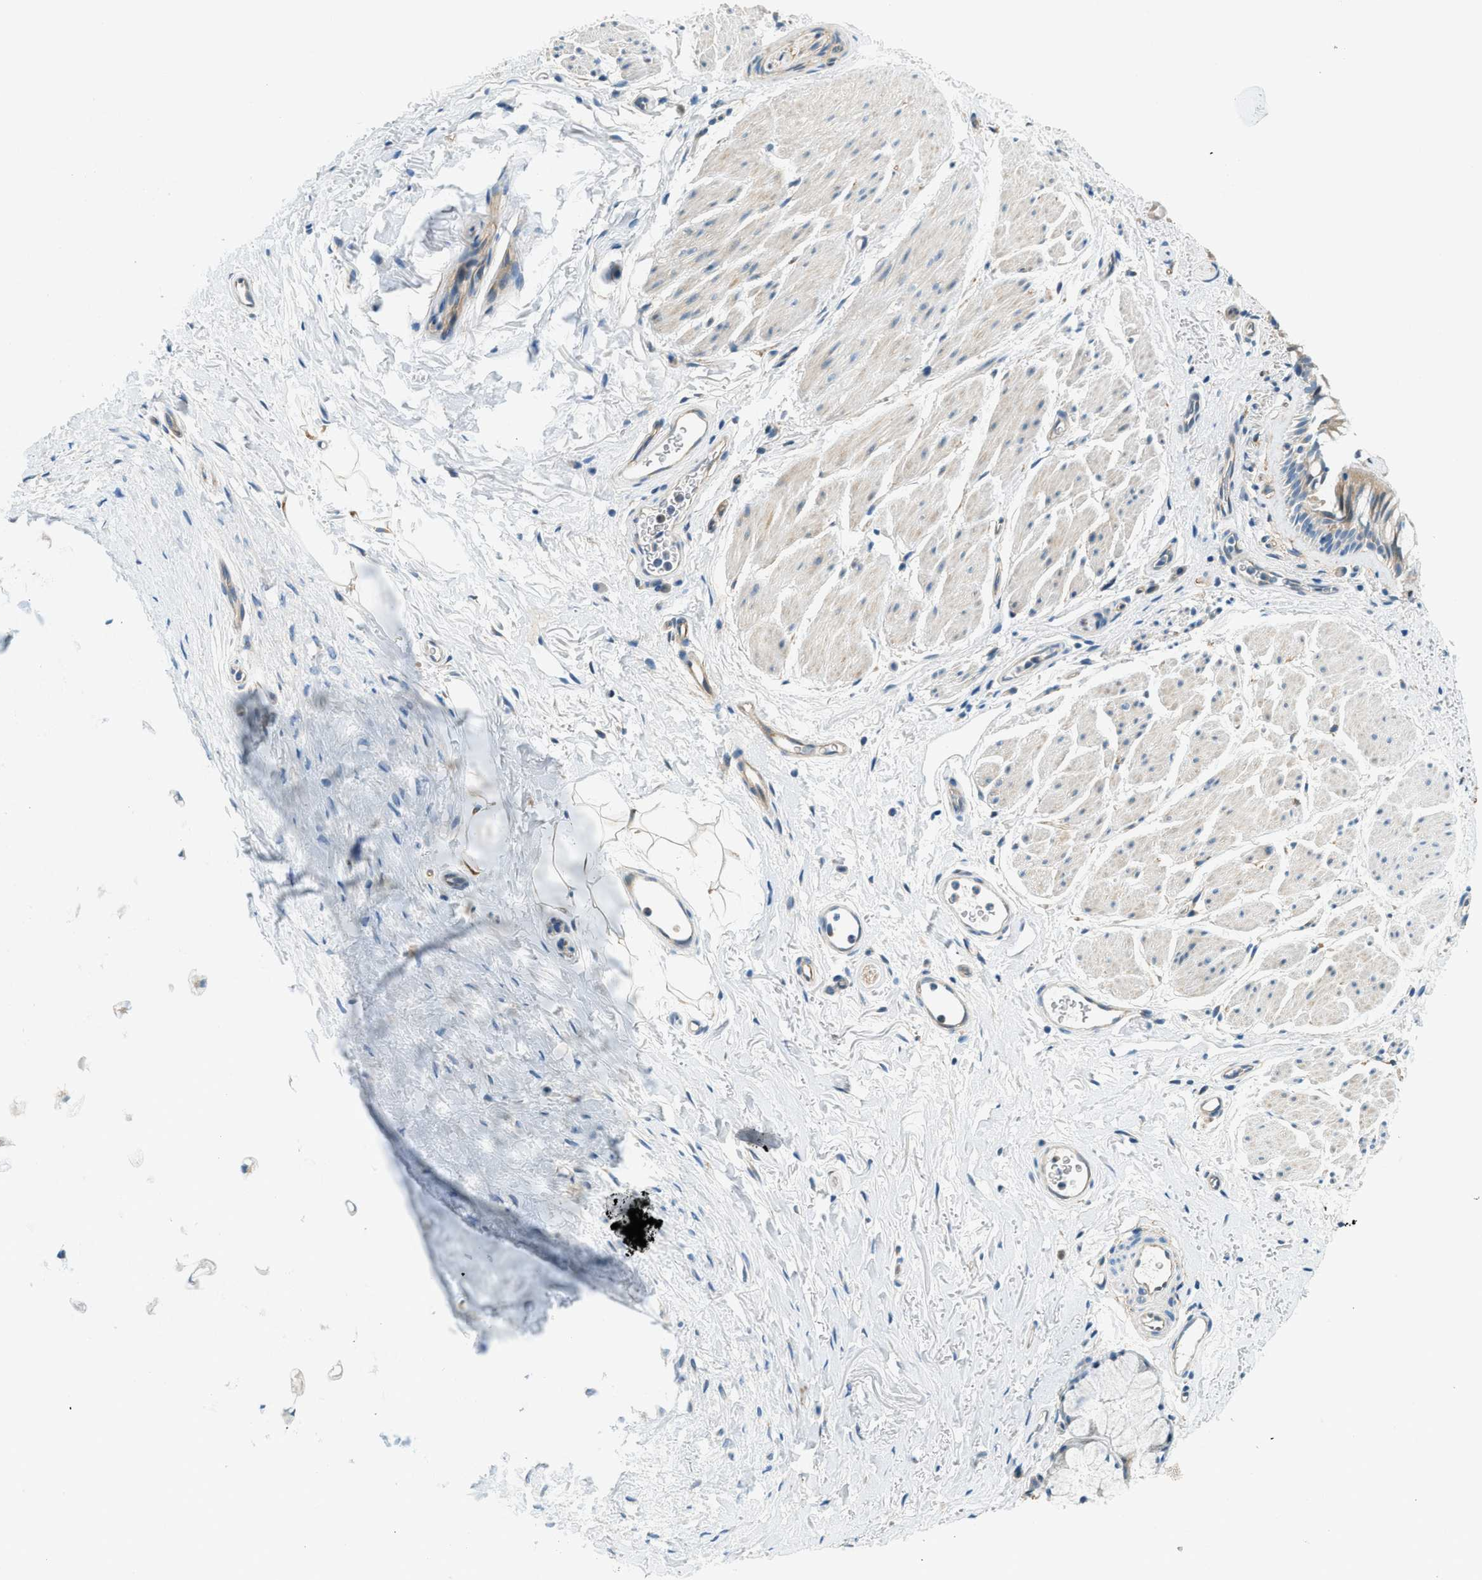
{"staining": {"intensity": "moderate", "quantity": ">75%", "location": "cytoplasmic/membranous"}, "tissue": "bronchus", "cell_type": "Respiratory epithelial cells", "image_type": "normal", "snomed": [{"axis": "morphology", "description": "Normal tissue, NOS"}, {"axis": "topography", "description": "Cartilage tissue"}, {"axis": "topography", "description": "Bronchus"}], "caption": "Respiratory epithelial cells show moderate cytoplasmic/membranous expression in about >75% of cells in unremarkable bronchus. The staining is performed using DAB (3,3'-diaminobenzidine) brown chromogen to label protein expression. The nuclei are counter-stained blue using hematoxylin.", "gene": "ZNF367", "patient": {"sex": "female", "age": 53}}